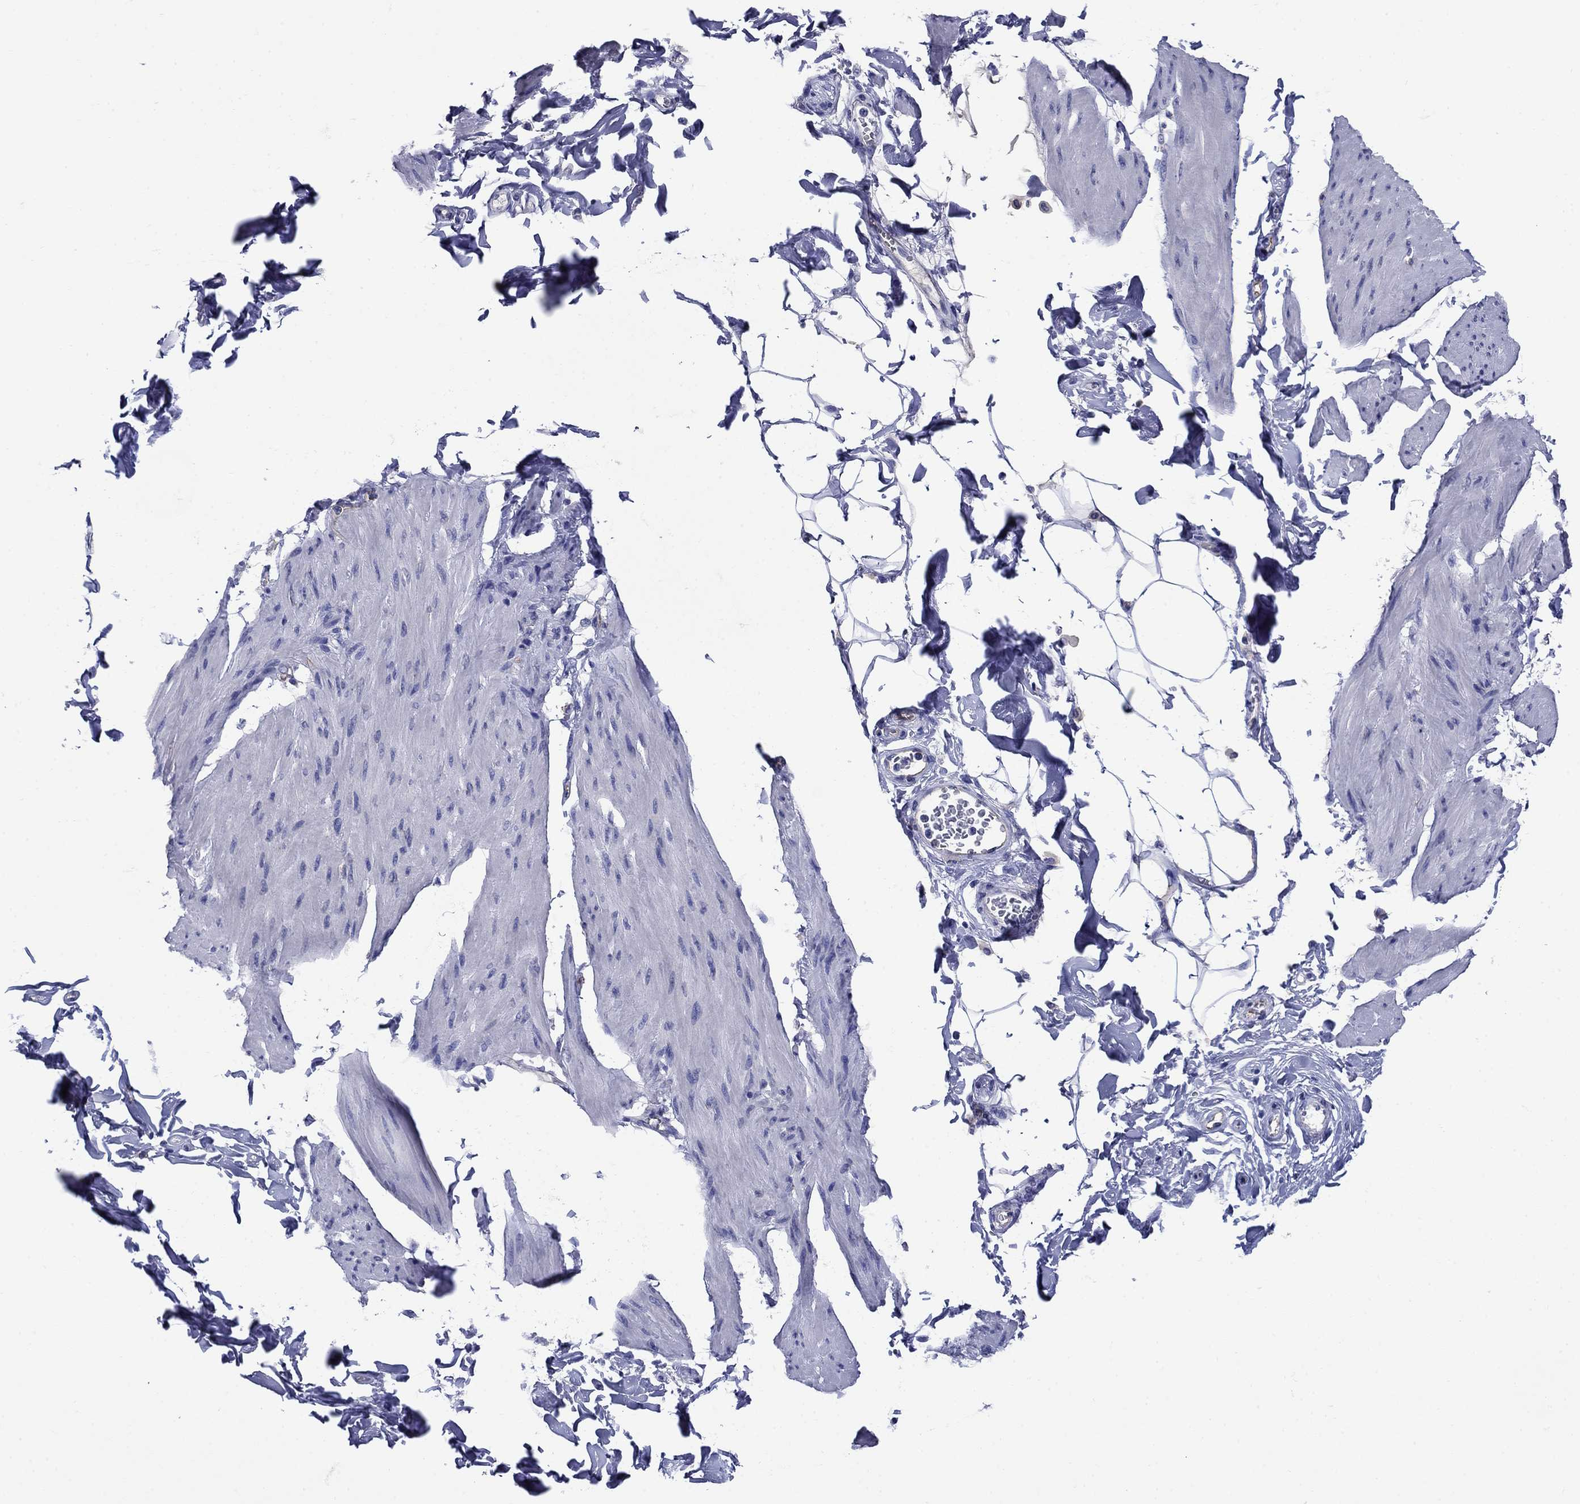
{"staining": {"intensity": "negative", "quantity": "none", "location": "none"}, "tissue": "smooth muscle", "cell_type": "Smooth muscle cells", "image_type": "normal", "snomed": [{"axis": "morphology", "description": "Normal tissue, NOS"}, {"axis": "topography", "description": "Adipose tissue"}, {"axis": "topography", "description": "Smooth muscle"}, {"axis": "topography", "description": "Peripheral nerve tissue"}], "caption": "Immunohistochemistry micrograph of benign smooth muscle: smooth muscle stained with DAB (3,3'-diaminobenzidine) shows no significant protein staining in smooth muscle cells. (IHC, brightfield microscopy, high magnification).", "gene": "SMCP", "patient": {"sex": "male", "age": 83}}